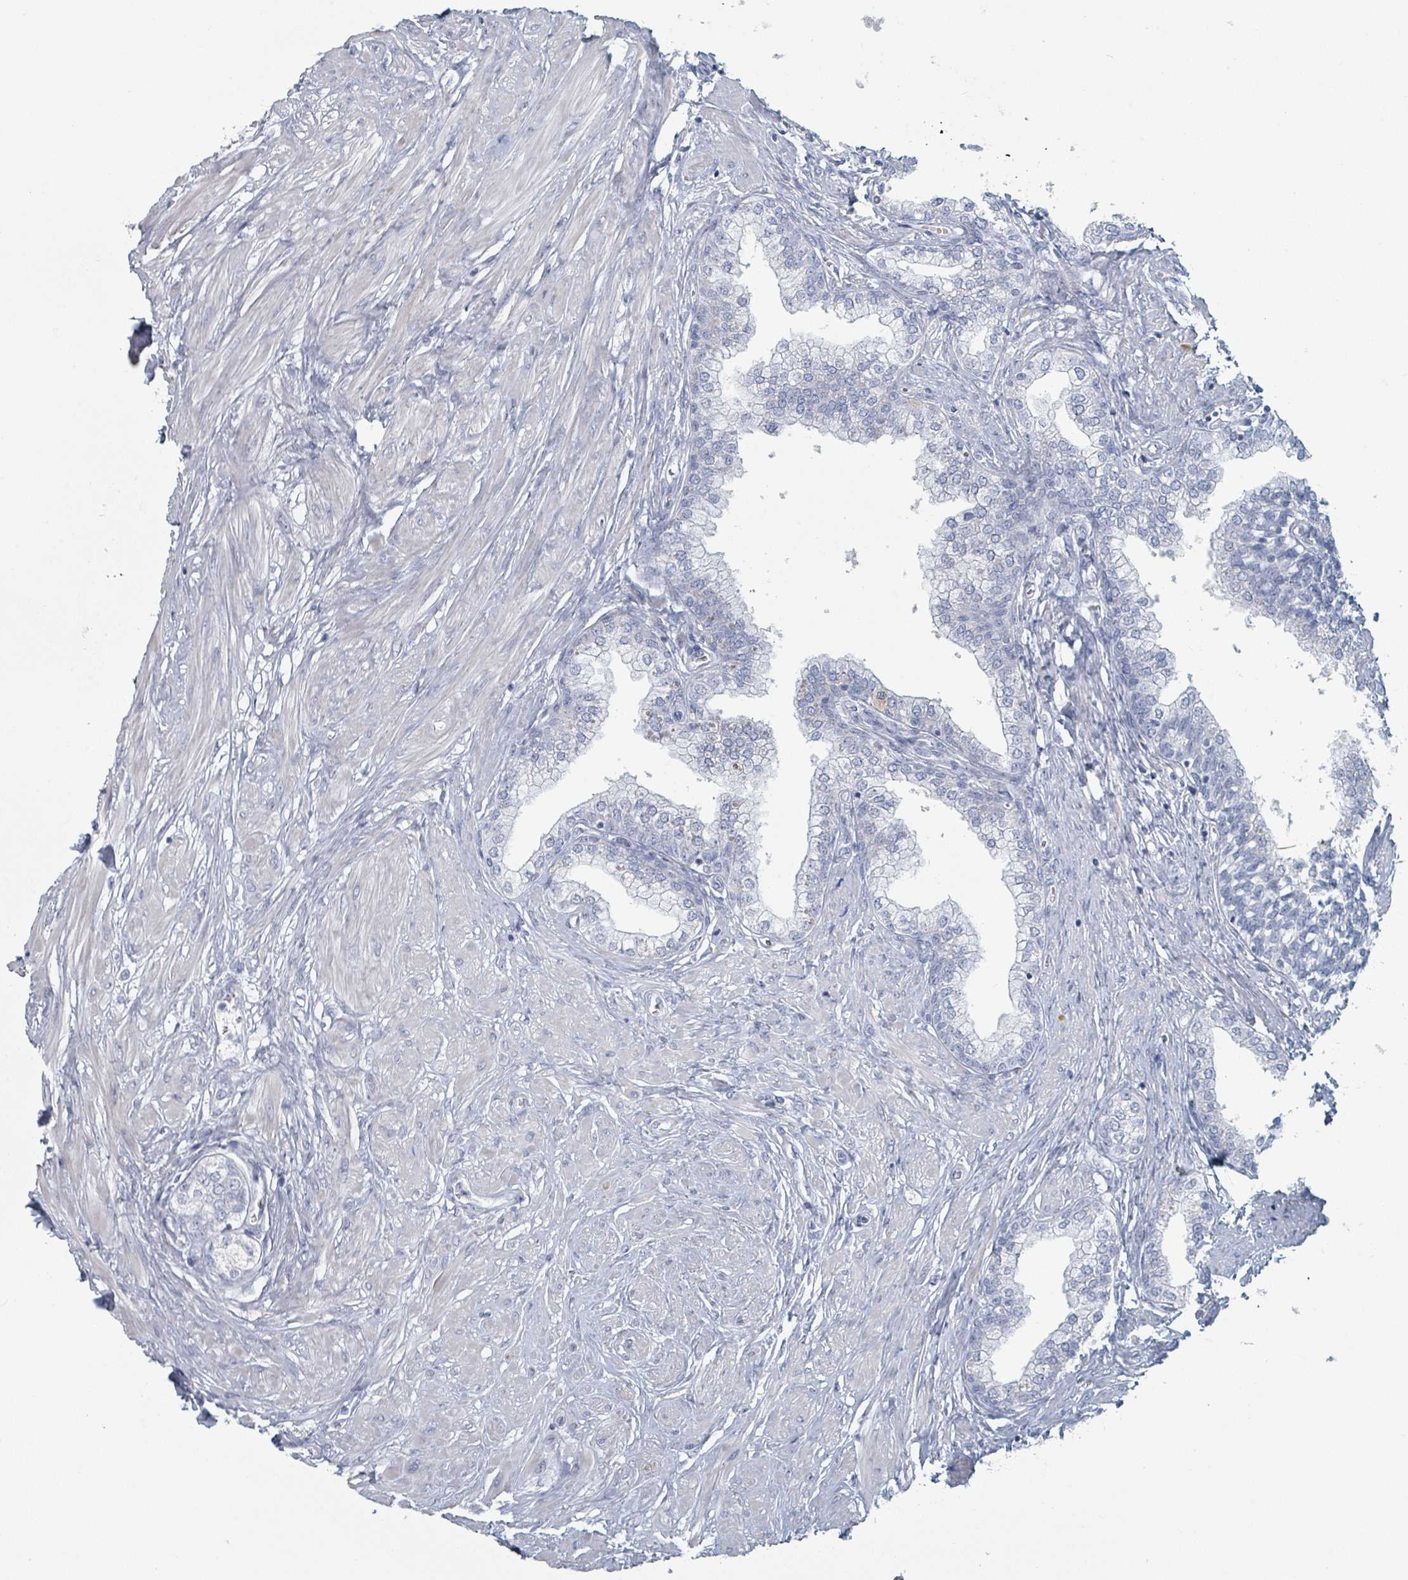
{"staining": {"intensity": "negative", "quantity": "none", "location": "none"}, "tissue": "prostate", "cell_type": "Glandular cells", "image_type": "normal", "snomed": [{"axis": "morphology", "description": "Normal tissue, NOS"}, {"axis": "topography", "description": "Prostate"}], "caption": "Immunohistochemistry (IHC) micrograph of unremarkable prostate stained for a protein (brown), which shows no positivity in glandular cells. (Brightfield microscopy of DAB immunohistochemistry (IHC) at high magnification).", "gene": "HEATR5A", "patient": {"sex": "male", "age": 60}}